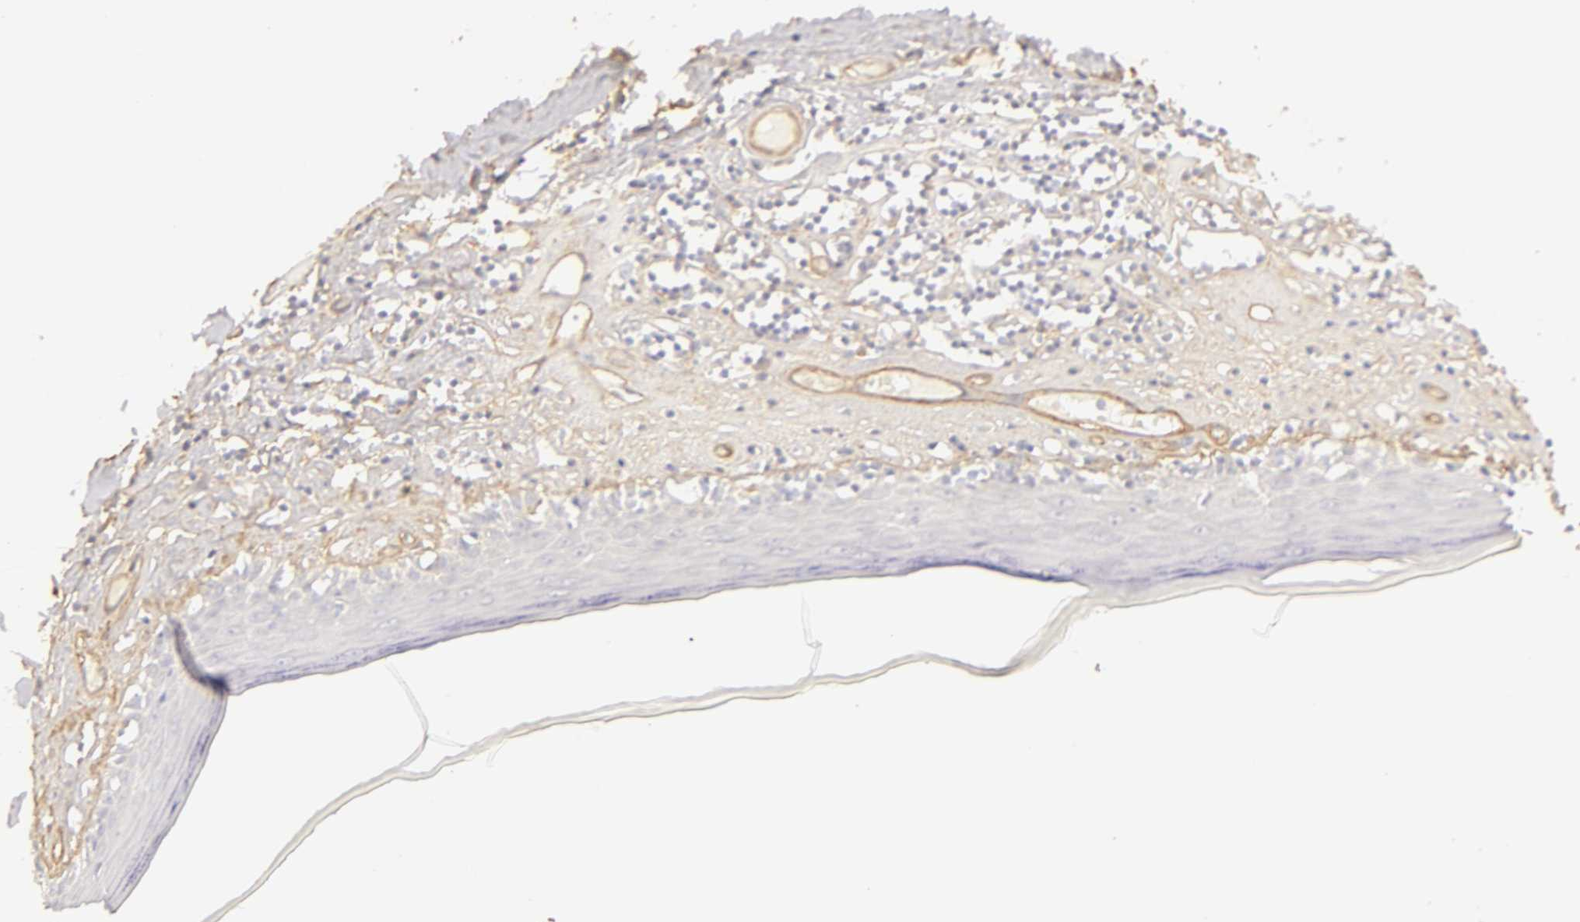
{"staining": {"intensity": "negative", "quantity": "none", "location": "none"}, "tissue": "skin", "cell_type": "Epidermal cells", "image_type": "normal", "snomed": [{"axis": "morphology", "description": "Normal tissue, NOS"}, {"axis": "topography", "description": "Vascular tissue"}, {"axis": "topography", "description": "Vulva"}, {"axis": "topography", "description": "Peripheral nerve tissue"}], "caption": "Immunohistochemistry micrograph of normal skin: human skin stained with DAB (3,3'-diaminobenzidine) shows no significant protein positivity in epidermal cells.", "gene": "COL4A1", "patient": {"sex": "female", "age": 86}}